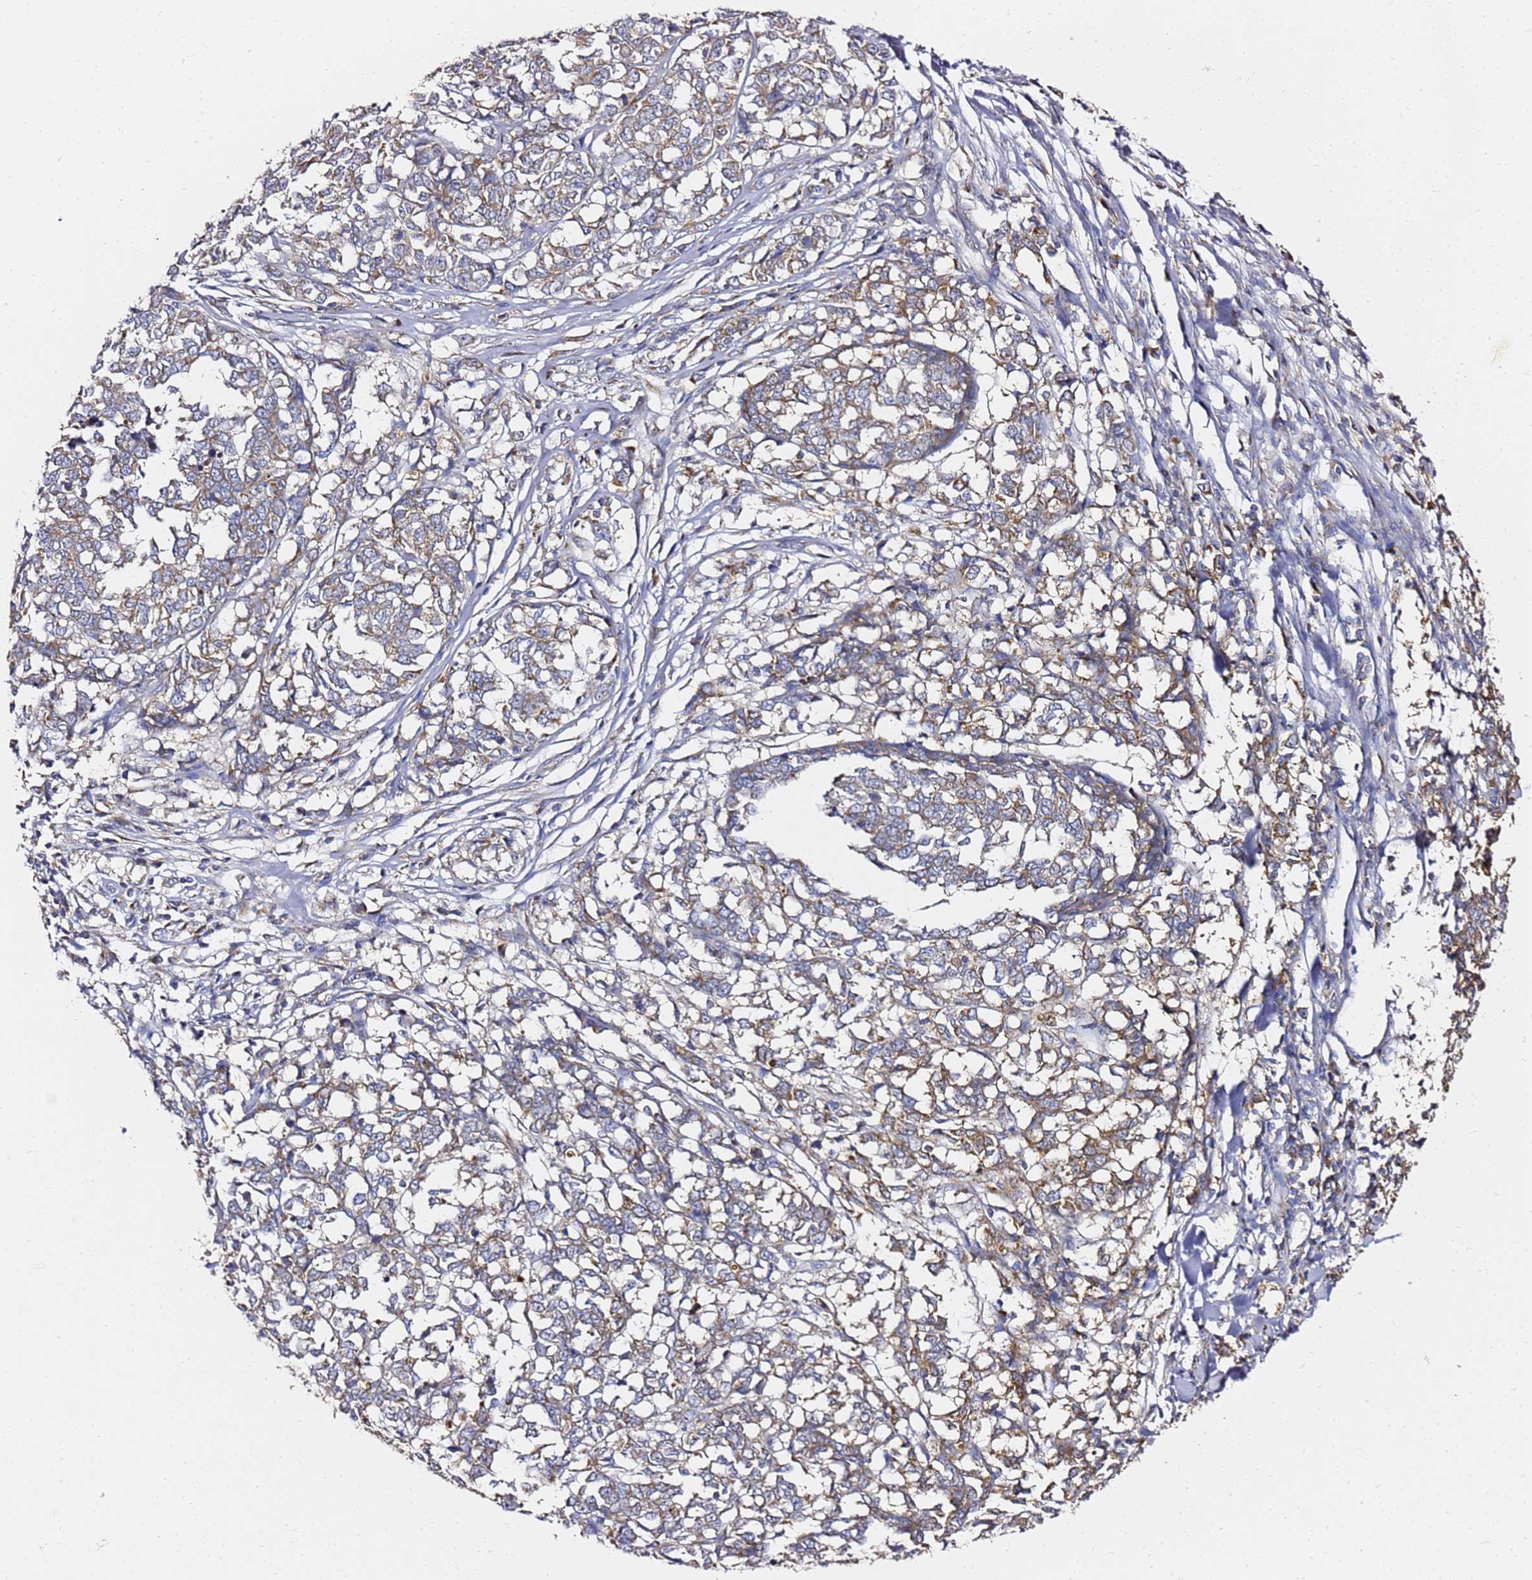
{"staining": {"intensity": "moderate", "quantity": ">75%", "location": "cytoplasmic/membranous"}, "tissue": "melanoma", "cell_type": "Tumor cells", "image_type": "cancer", "snomed": [{"axis": "morphology", "description": "Malignant melanoma, NOS"}, {"axis": "topography", "description": "Skin"}], "caption": "Approximately >75% of tumor cells in human melanoma demonstrate moderate cytoplasmic/membranous protein positivity as visualized by brown immunohistochemical staining.", "gene": "C19orf12", "patient": {"sex": "female", "age": 72}}